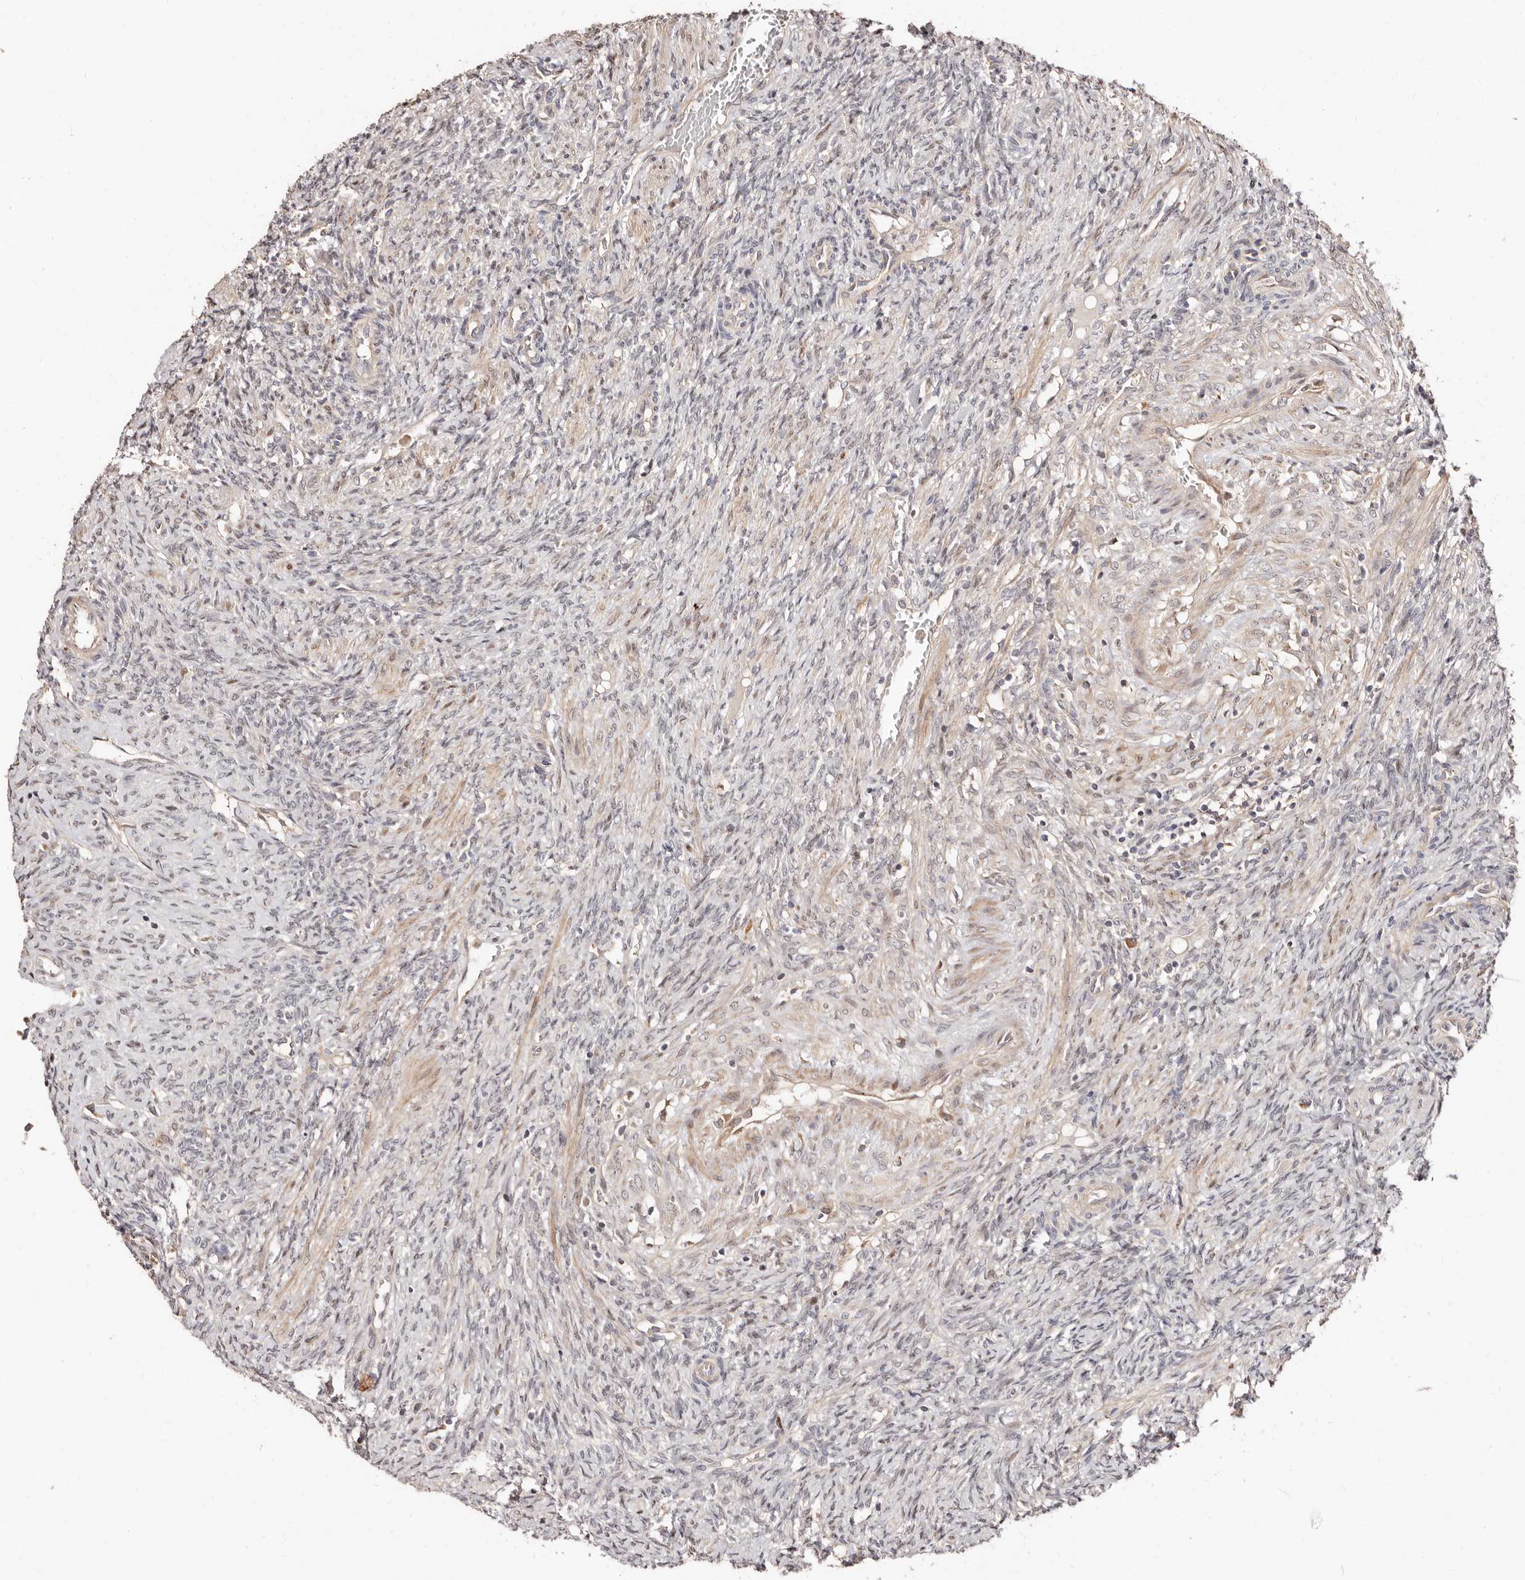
{"staining": {"intensity": "negative", "quantity": "none", "location": "none"}, "tissue": "ovary", "cell_type": "Ovarian stroma cells", "image_type": "normal", "snomed": [{"axis": "morphology", "description": "Normal tissue, NOS"}, {"axis": "topography", "description": "Ovary"}], "caption": "This is an immunohistochemistry image of benign ovary. There is no expression in ovarian stroma cells.", "gene": "APOL6", "patient": {"sex": "female", "age": 41}}